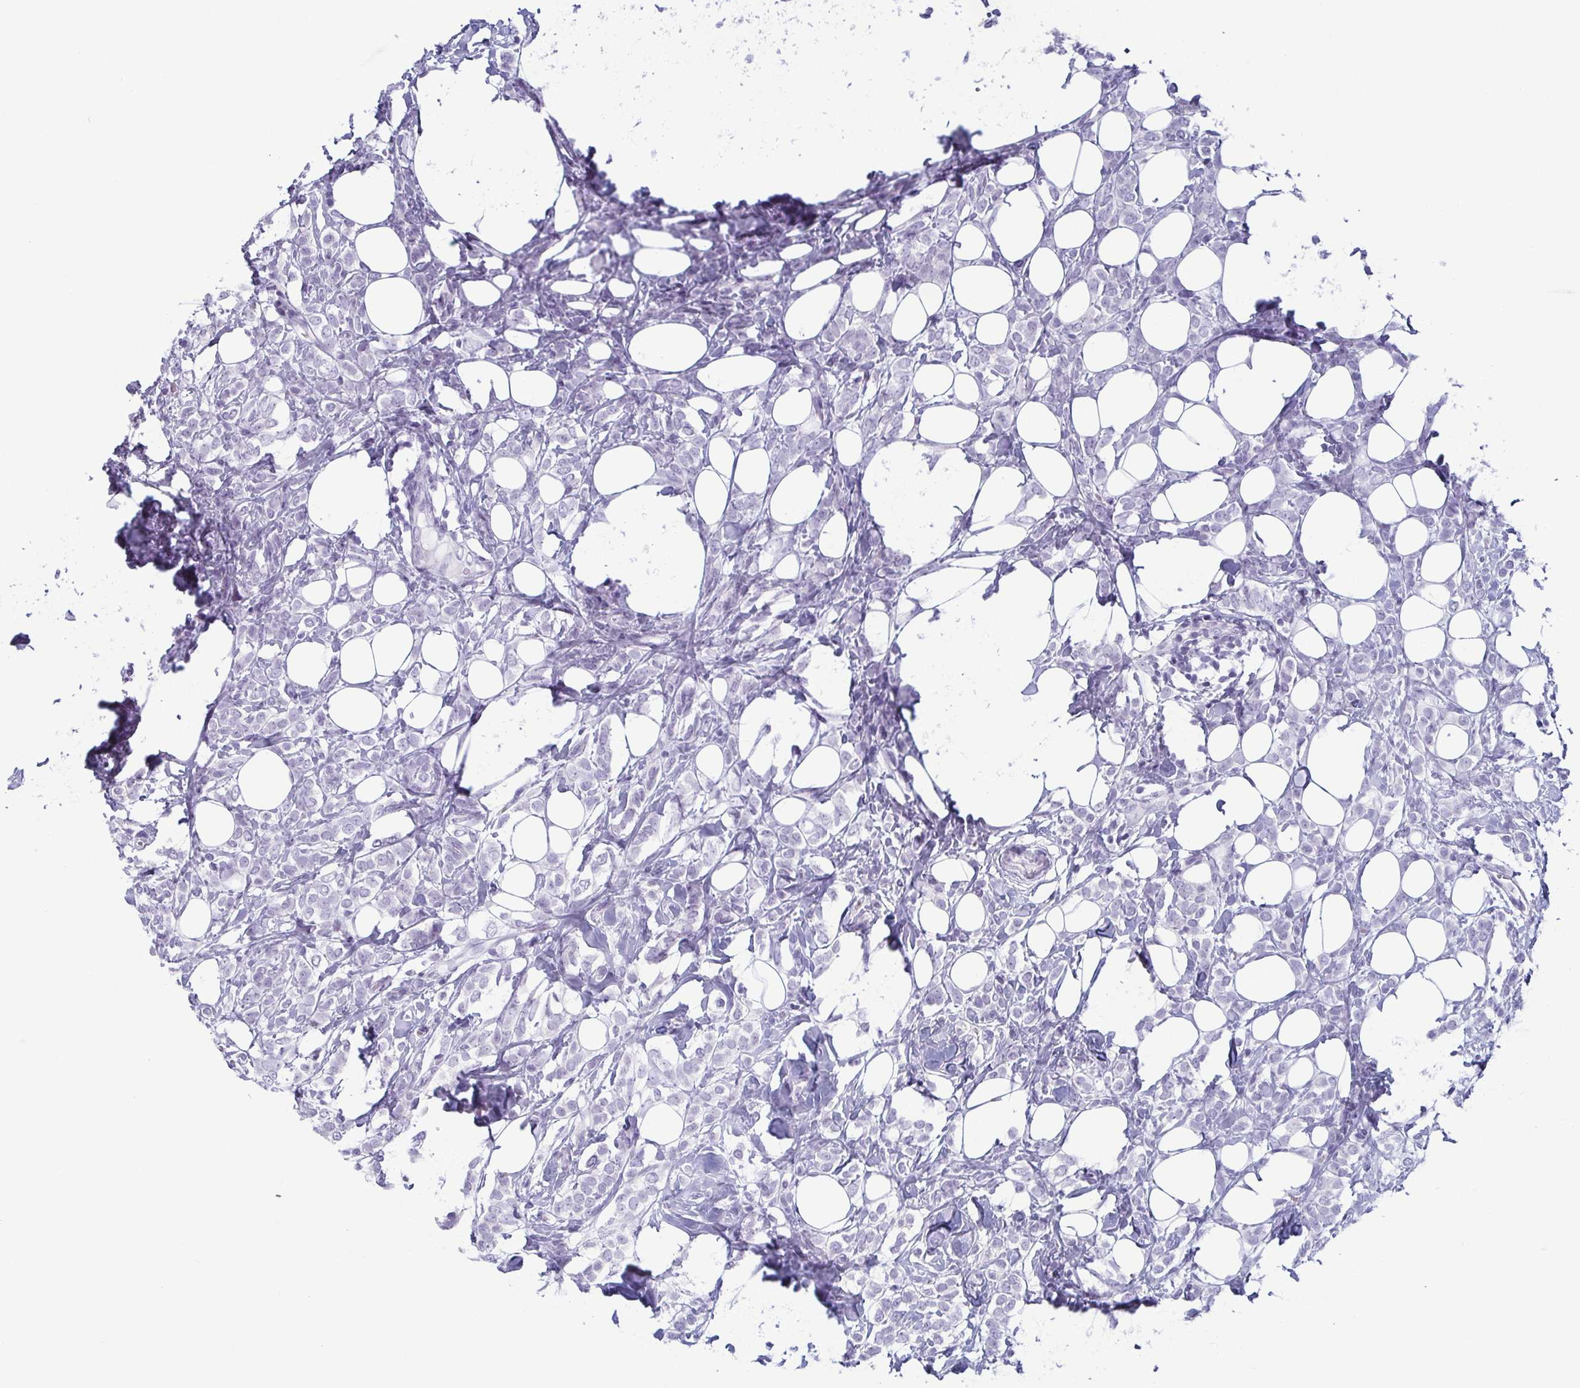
{"staining": {"intensity": "negative", "quantity": "none", "location": "none"}, "tissue": "breast cancer", "cell_type": "Tumor cells", "image_type": "cancer", "snomed": [{"axis": "morphology", "description": "Lobular carcinoma"}, {"axis": "topography", "description": "Breast"}], "caption": "Human breast lobular carcinoma stained for a protein using immunohistochemistry (IHC) displays no expression in tumor cells.", "gene": "KRT78", "patient": {"sex": "female", "age": 49}}